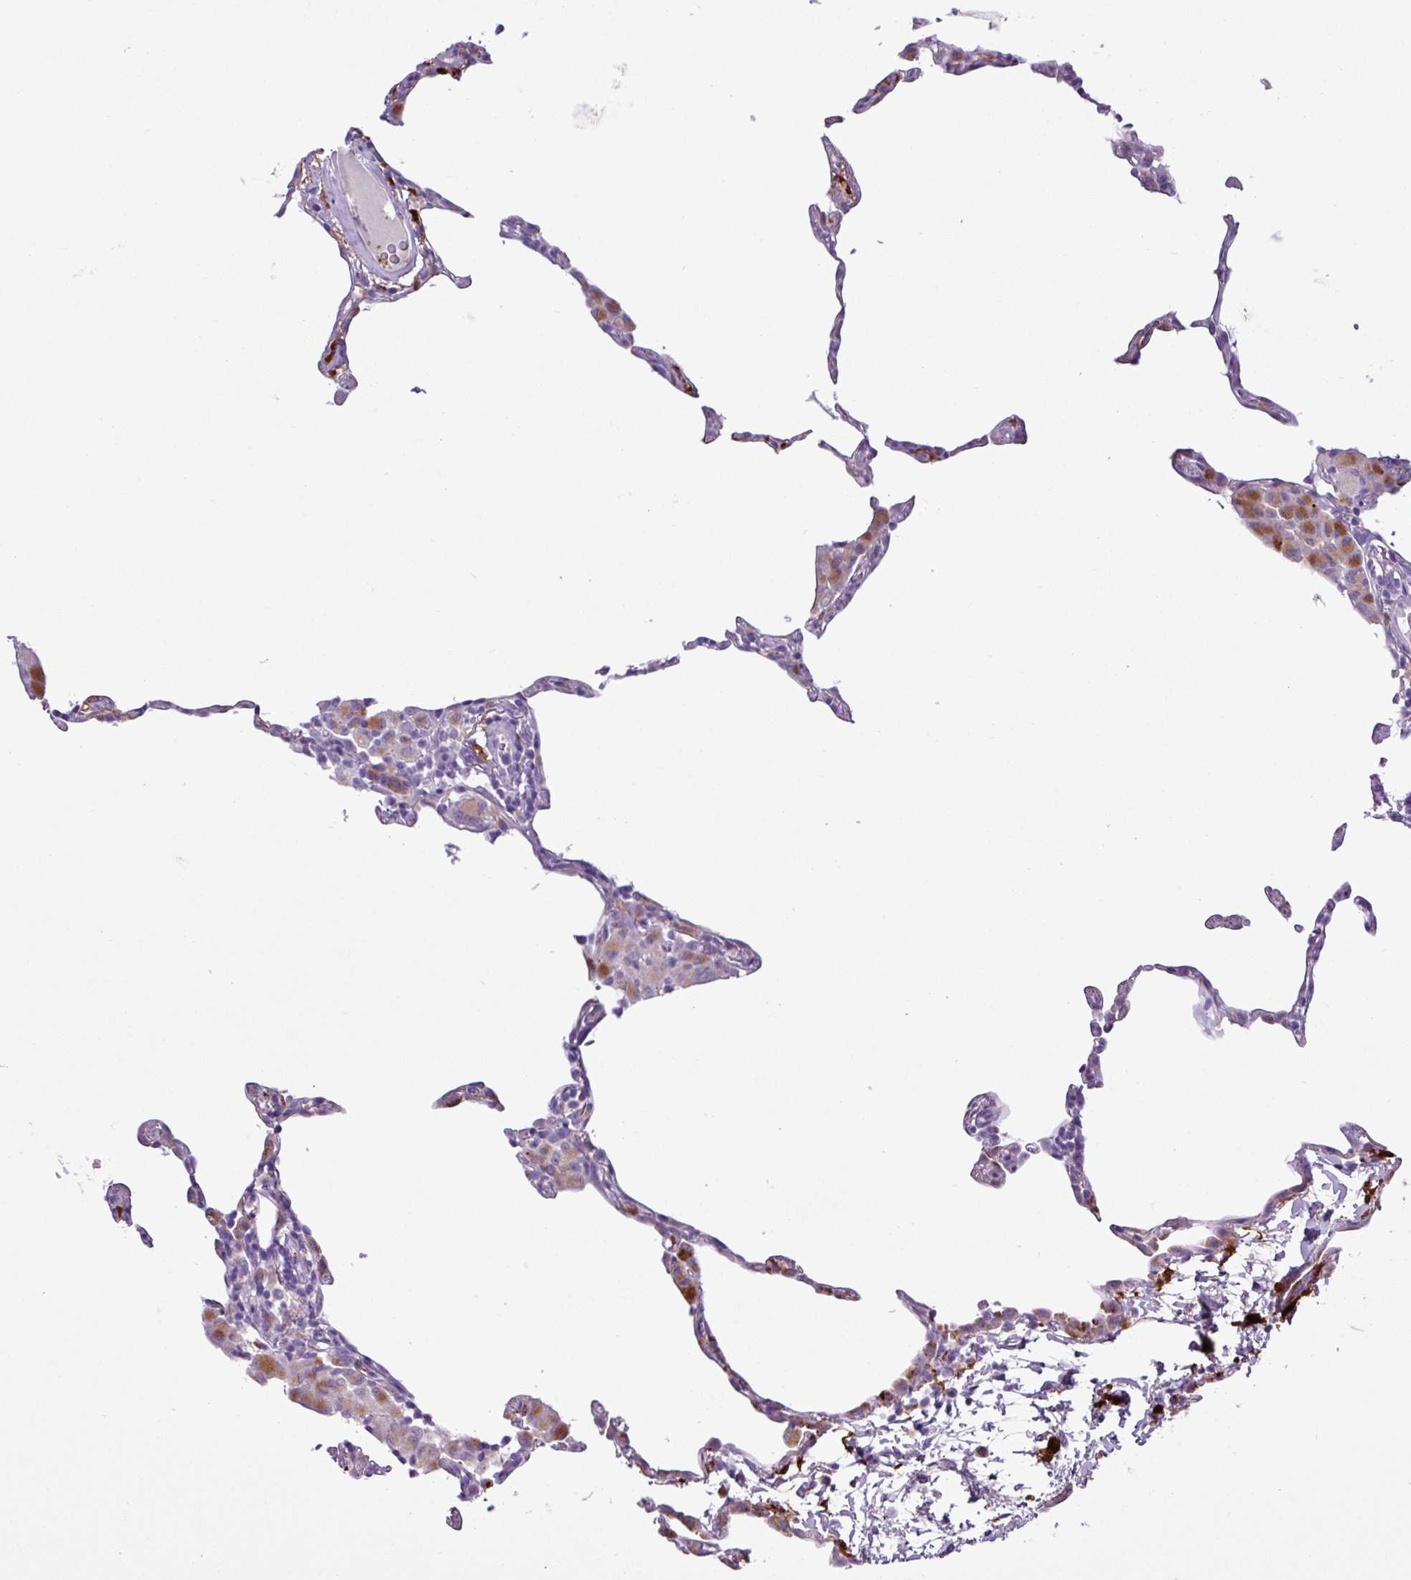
{"staining": {"intensity": "negative", "quantity": "none", "location": "none"}, "tissue": "lung", "cell_type": "Alveolar cells", "image_type": "normal", "snomed": [{"axis": "morphology", "description": "Normal tissue, NOS"}, {"axis": "topography", "description": "Lung"}], "caption": "This is an immunohistochemistry (IHC) image of benign lung. There is no expression in alveolar cells.", "gene": "TMEM200C", "patient": {"sex": "female", "age": 57}}